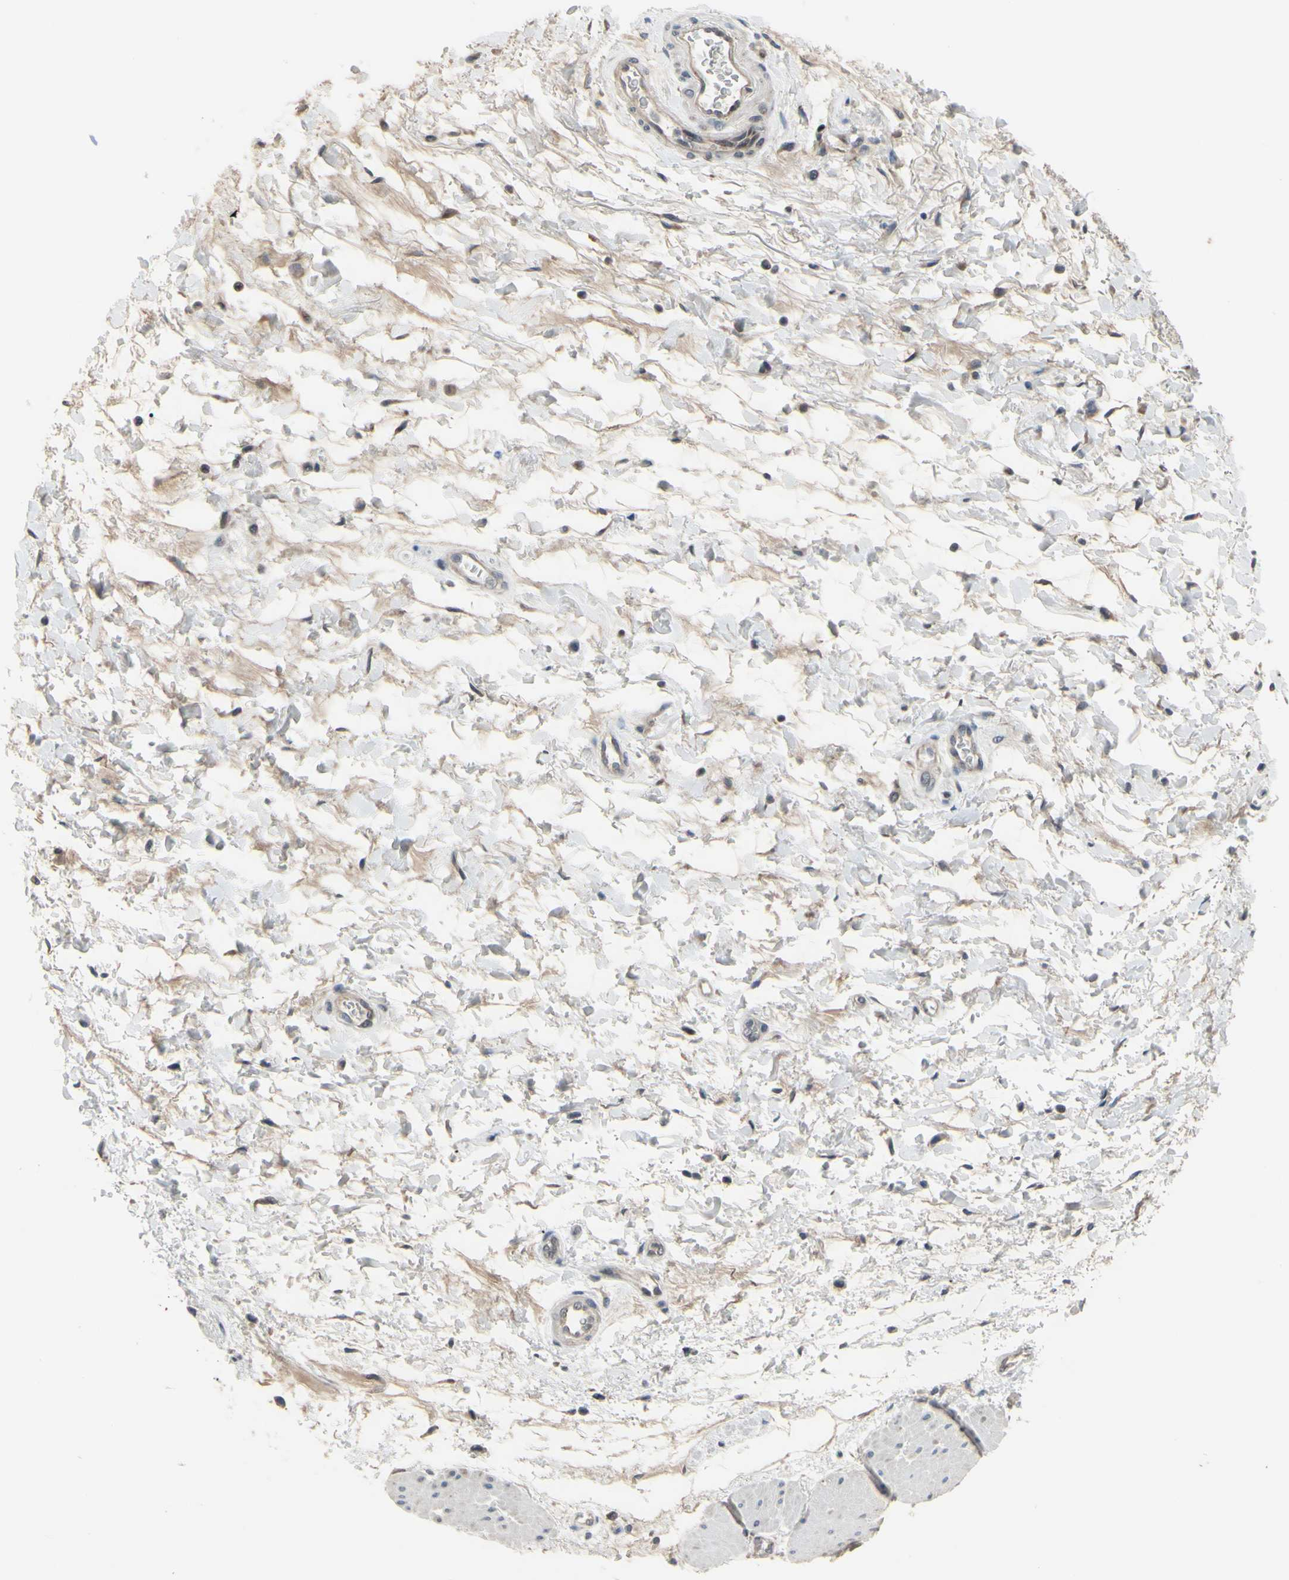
{"staining": {"intensity": "weak", "quantity": "25%-75%", "location": "cytoplasmic/membranous"}, "tissue": "esophagus", "cell_type": "Squamous epithelial cells", "image_type": "normal", "snomed": [{"axis": "morphology", "description": "Normal tissue, NOS"}, {"axis": "topography", "description": "Esophagus"}], "caption": "Brown immunohistochemical staining in benign esophagus exhibits weak cytoplasmic/membranous positivity in approximately 25%-75% of squamous epithelial cells.", "gene": "SP4", "patient": {"sex": "female", "age": 72}}